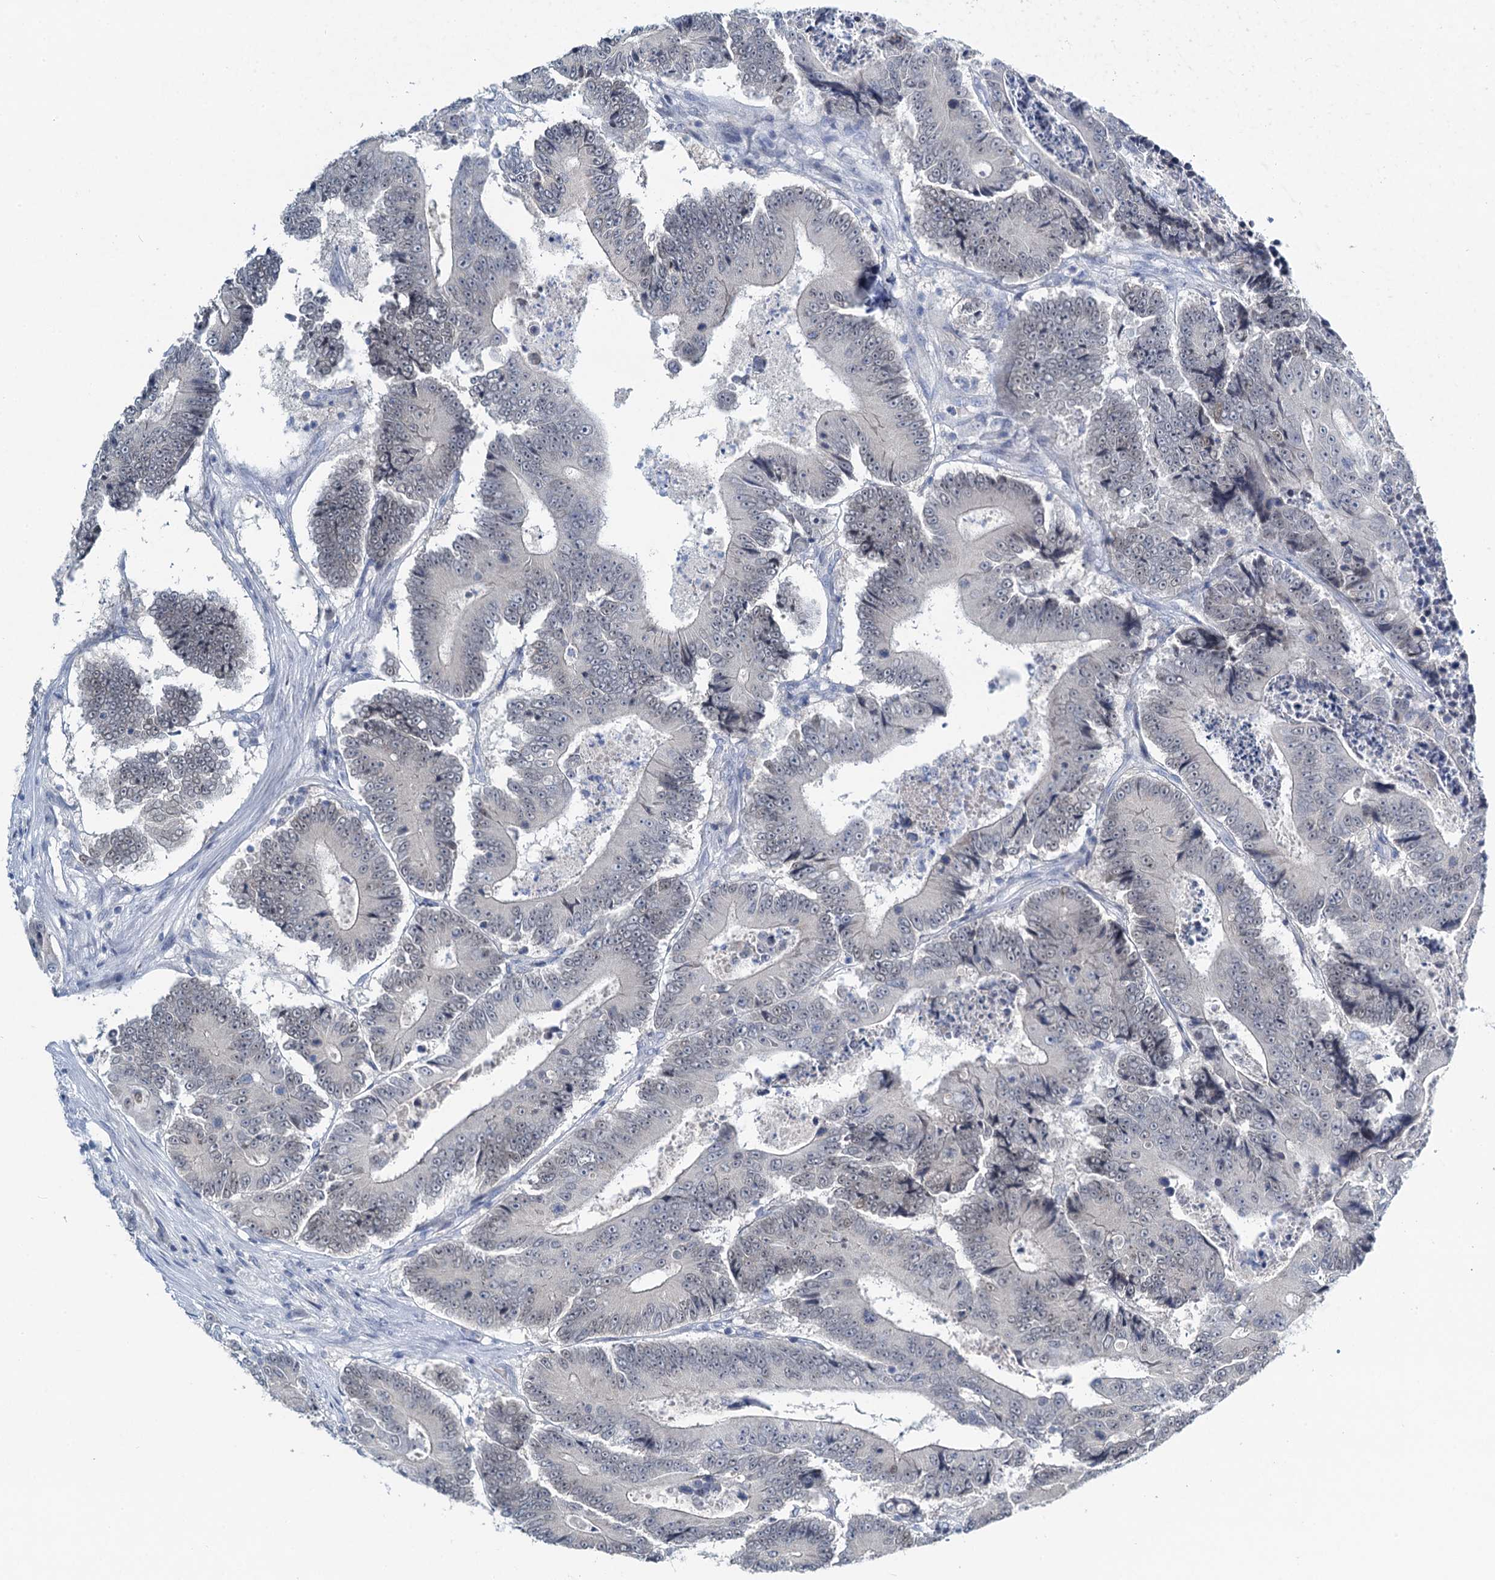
{"staining": {"intensity": "negative", "quantity": "none", "location": "none"}, "tissue": "colorectal cancer", "cell_type": "Tumor cells", "image_type": "cancer", "snomed": [{"axis": "morphology", "description": "Adenocarcinoma, NOS"}, {"axis": "topography", "description": "Colon"}], "caption": "IHC histopathology image of neoplastic tissue: human colorectal cancer (adenocarcinoma) stained with DAB shows no significant protein staining in tumor cells.", "gene": "TOX3", "patient": {"sex": "male", "age": 83}}